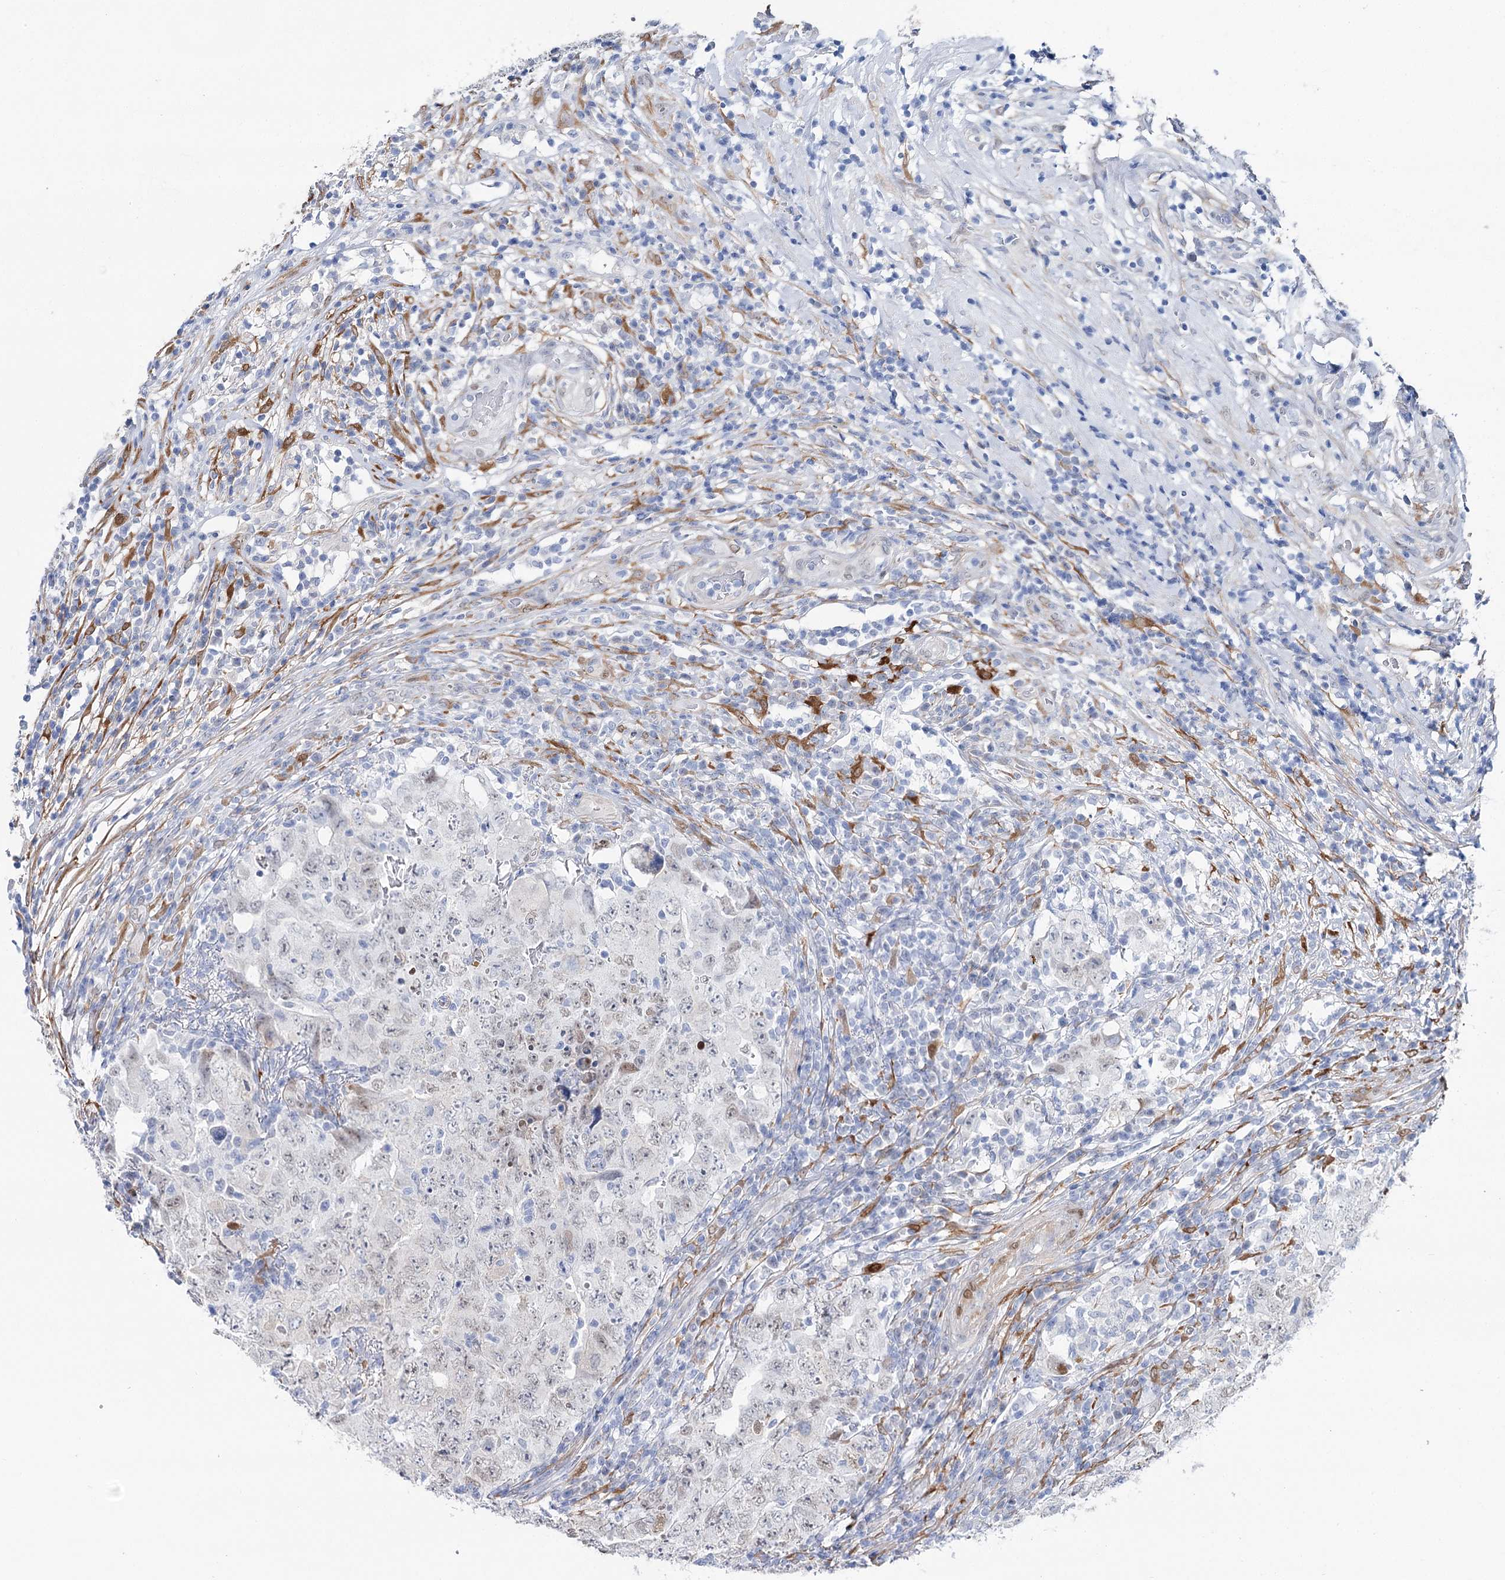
{"staining": {"intensity": "negative", "quantity": "none", "location": "none"}, "tissue": "testis cancer", "cell_type": "Tumor cells", "image_type": "cancer", "snomed": [{"axis": "morphology", "description": "Carcinoma, Embryonal, NOS"}, {"axis": "topography", "description": "Testis"}], "caption": "DAB (3,3'-diaminobenzidine) immunohistochemical staining of embryonal carcinoma (testis) shows no significant expression in tumor cells.", "gene": "UGDH", "patient": {"sex": "male", "age": 26}}